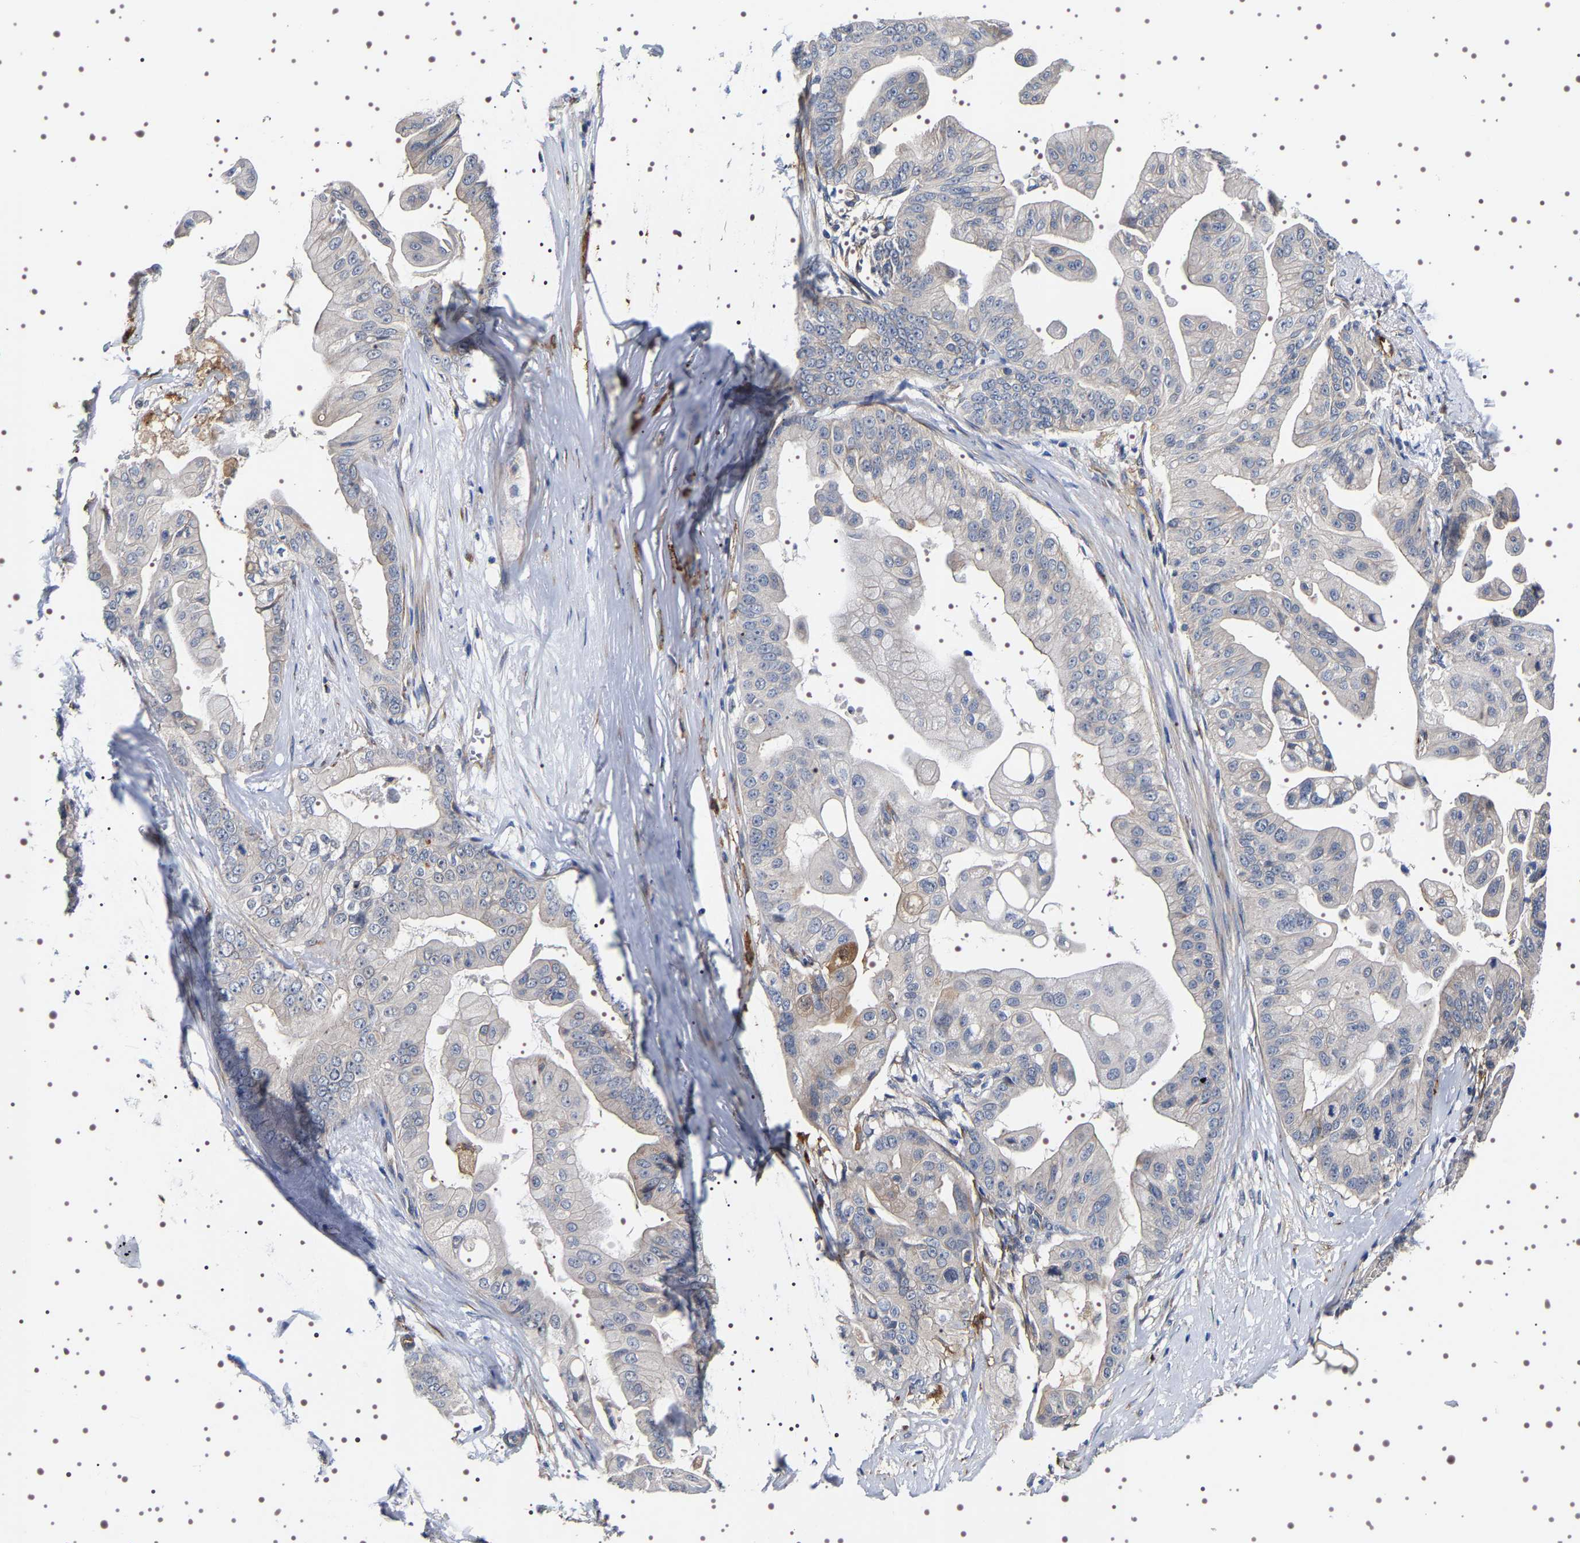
{"staining": {"intensity": "negative", "quantity": "none", "location": "none"}, "tissue": "pancreatic cancer", "cell_type": "Tumor cells", "image_type": "cancer", "snomed": [{"axis": "morphology", "description": "Adenocarcinoma, NOS"}, {"axis": "topography", "description": "Pancreas"}], "caption": "This is an immunohistochemistry (IHC) photomicrograph of pancreatic cancer (adenocarcinoma). There is no positivity in tumor cells.", "gene": "ALPL", "patient": {"sex": "female", "age": 75}}